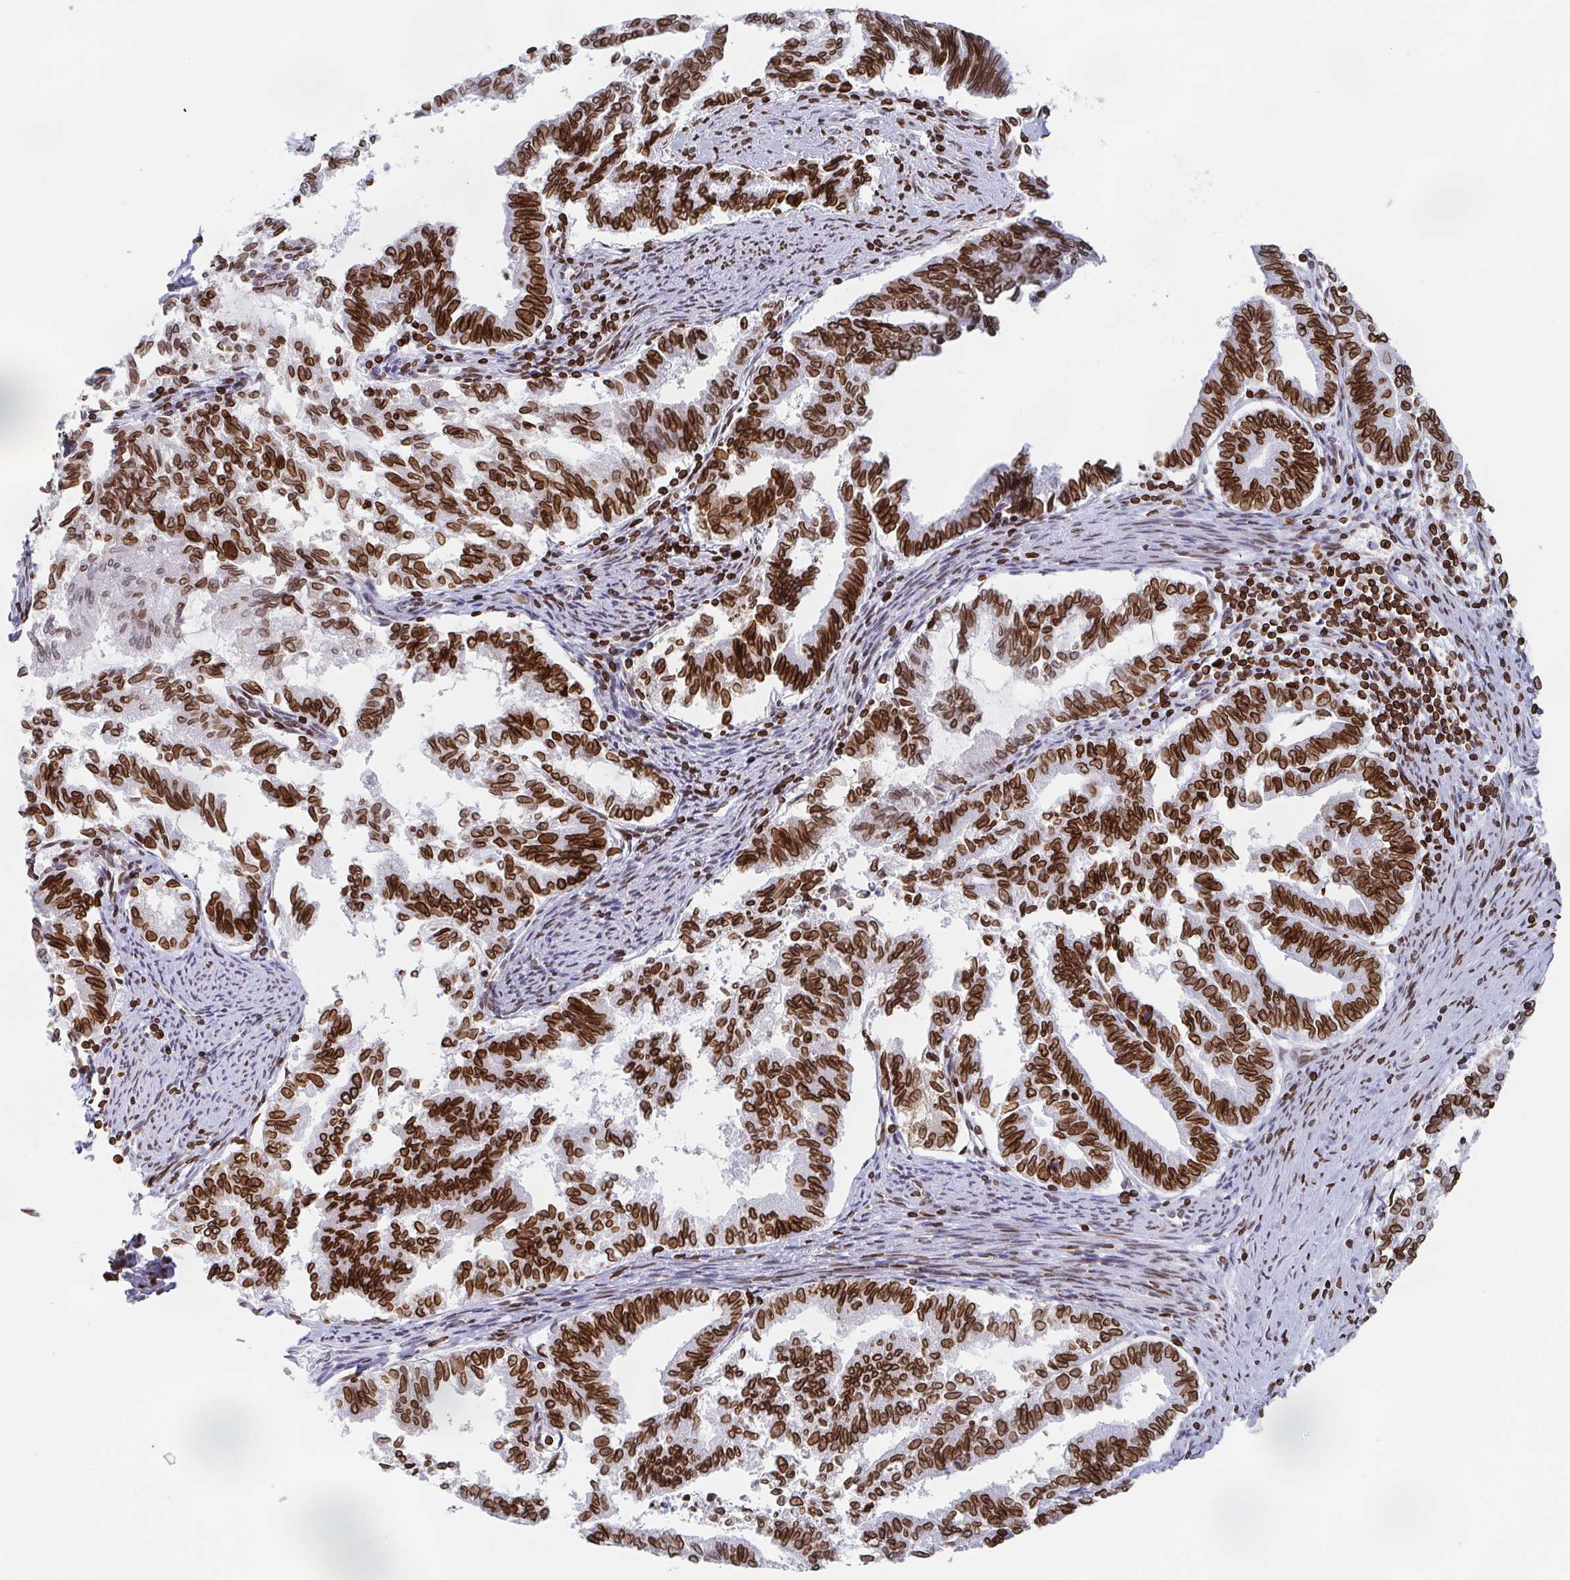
{"staining": {"intensity": "strong", "quantity": ">75%", "location": "cytoplasmic/membranous,nuclear"}, "tissue": "endometrial cancer", "cell_type": "Tumor cells", "image_type": "cancer", "snomed": [{"axis": "morphology", "description": "Adenocarcinoma, NOS"}, {"axis": "topography", "description": "Endometrium"}], "caption": "Protein expression analysis of human endometrial adenocarcinoma reveals strong cytoplasmic/membranous and nuclear positivity in approximately >75% of tumor cells.", "gene": "BTBD7", "patient": {"sex": "female", "age": 79}}